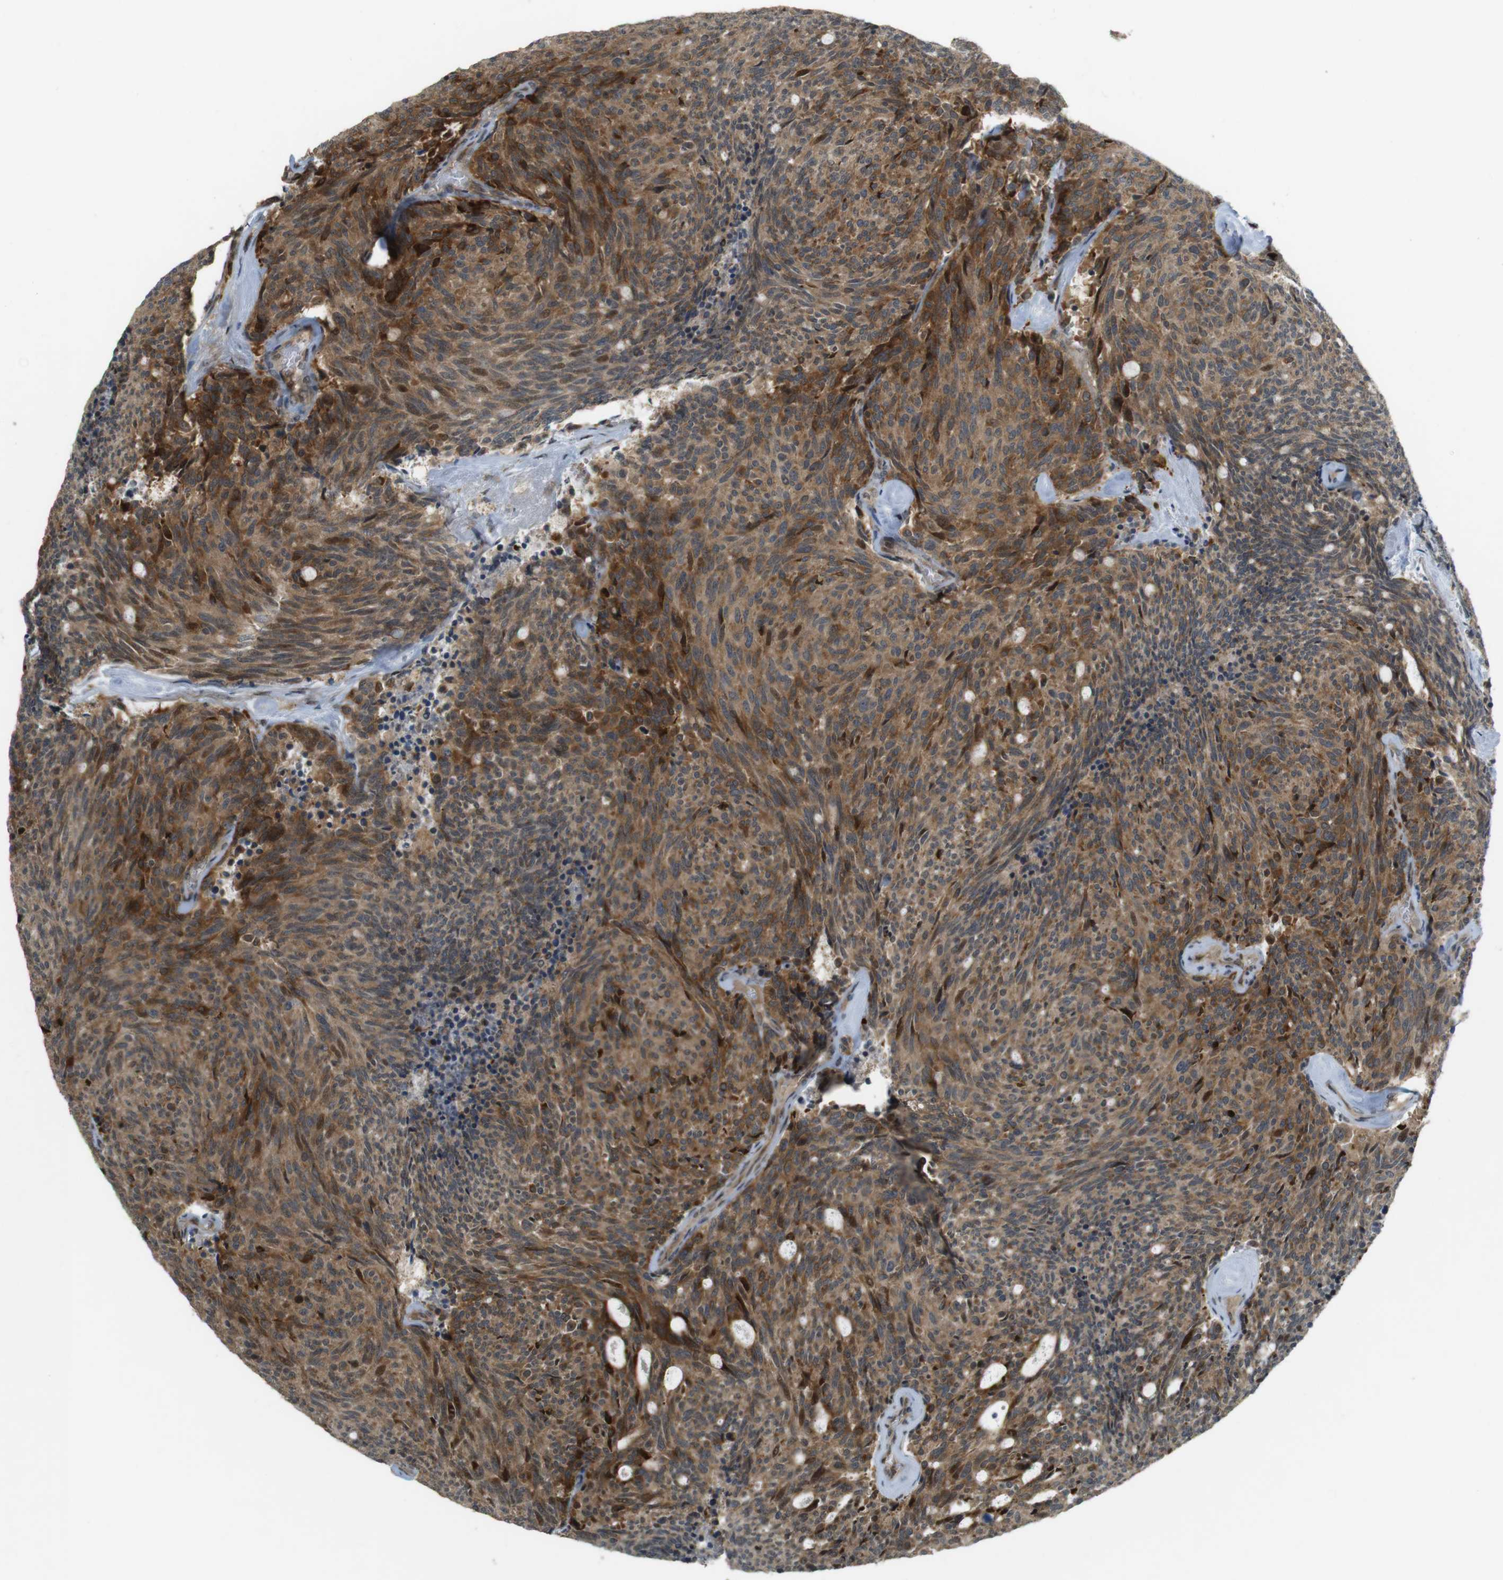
{"staining": {"intensity": "moderate", "quantity": ">75%", "location": "cytoplasmic/membranous,nuclear"}, "tissue": "carcinoid", "cell_type": "Tumor cells", "image_type": "cancer", "snomed": [{"axis": "morphology", "description": "Carcinoid, malignant, NOS"}, {"axis": "topography", "description": "Pancreas"}], "caption": "Human carcinoid (malignant) stained with a brown dye reveals moderate cytoplasmic/membranous and nuclear positive positivity in about >75% of tumor cells.", "gene": "TMX3", "patient": {"sex": "female", "age": 54}}